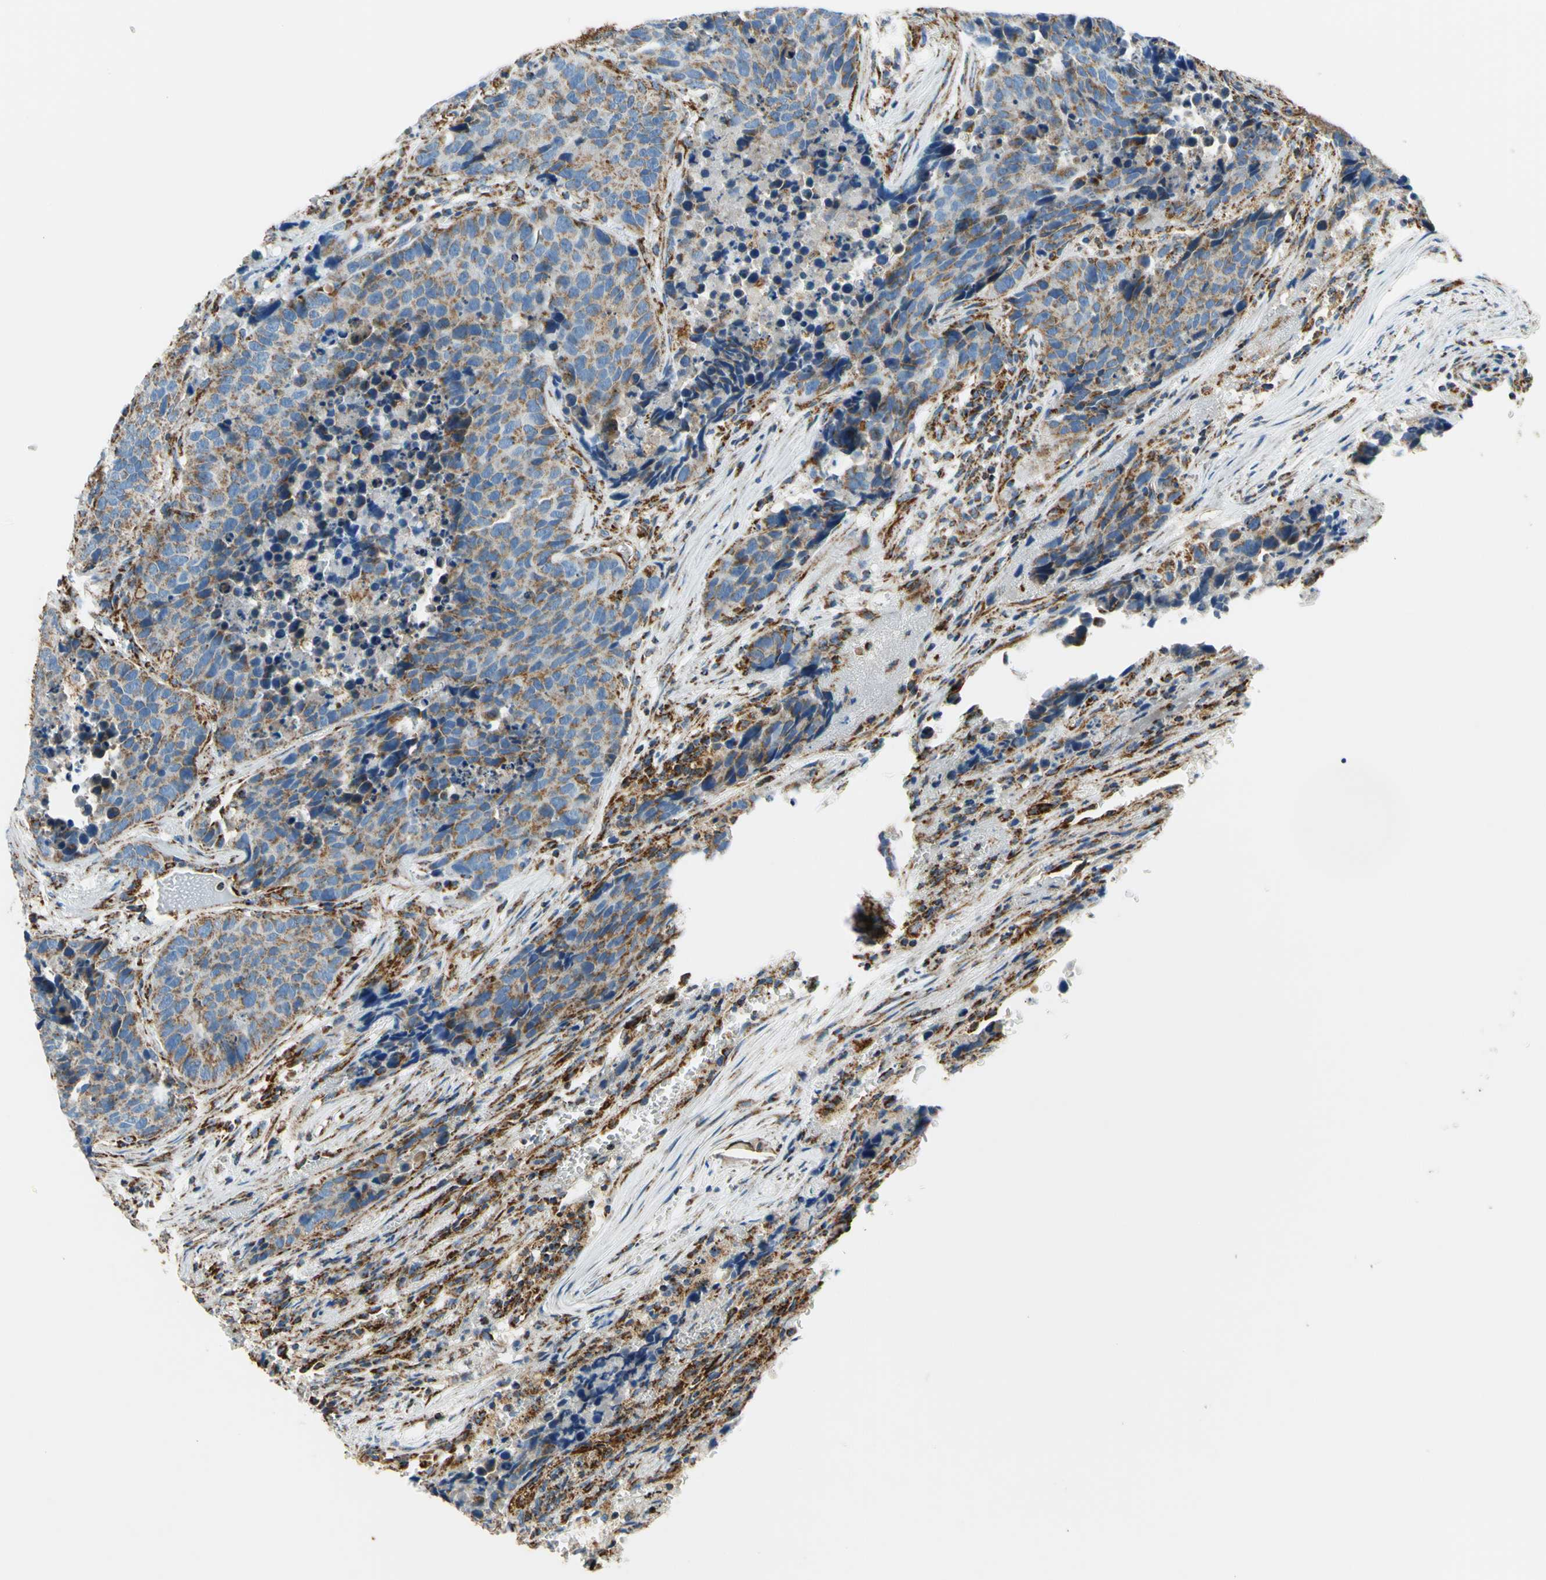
{"staining": {"intensity": "weak", "quantity": "25%-75%", "location": "cytoplasmic/membranous"}, "tissue": "carcinoid", "cell_type": "Tumor cells", "image_type": "cancer", "snomed": [{"axis": "morphology", "description": "Carcinoid, malignant, NOS"}, {"axis": "topography", "description": "Lung"}], "caption": "Immunohistochemical staining of human malignant carcinoid reveals low levels of weak cytoplasmic/membranous positivity in approximately 25%-75% of tumor cells. Ihc stains the protein of interest in brown and the nuclei are stained blue.", "gene": "MAVS", "patient": {"sex": "male", "age": 60}}